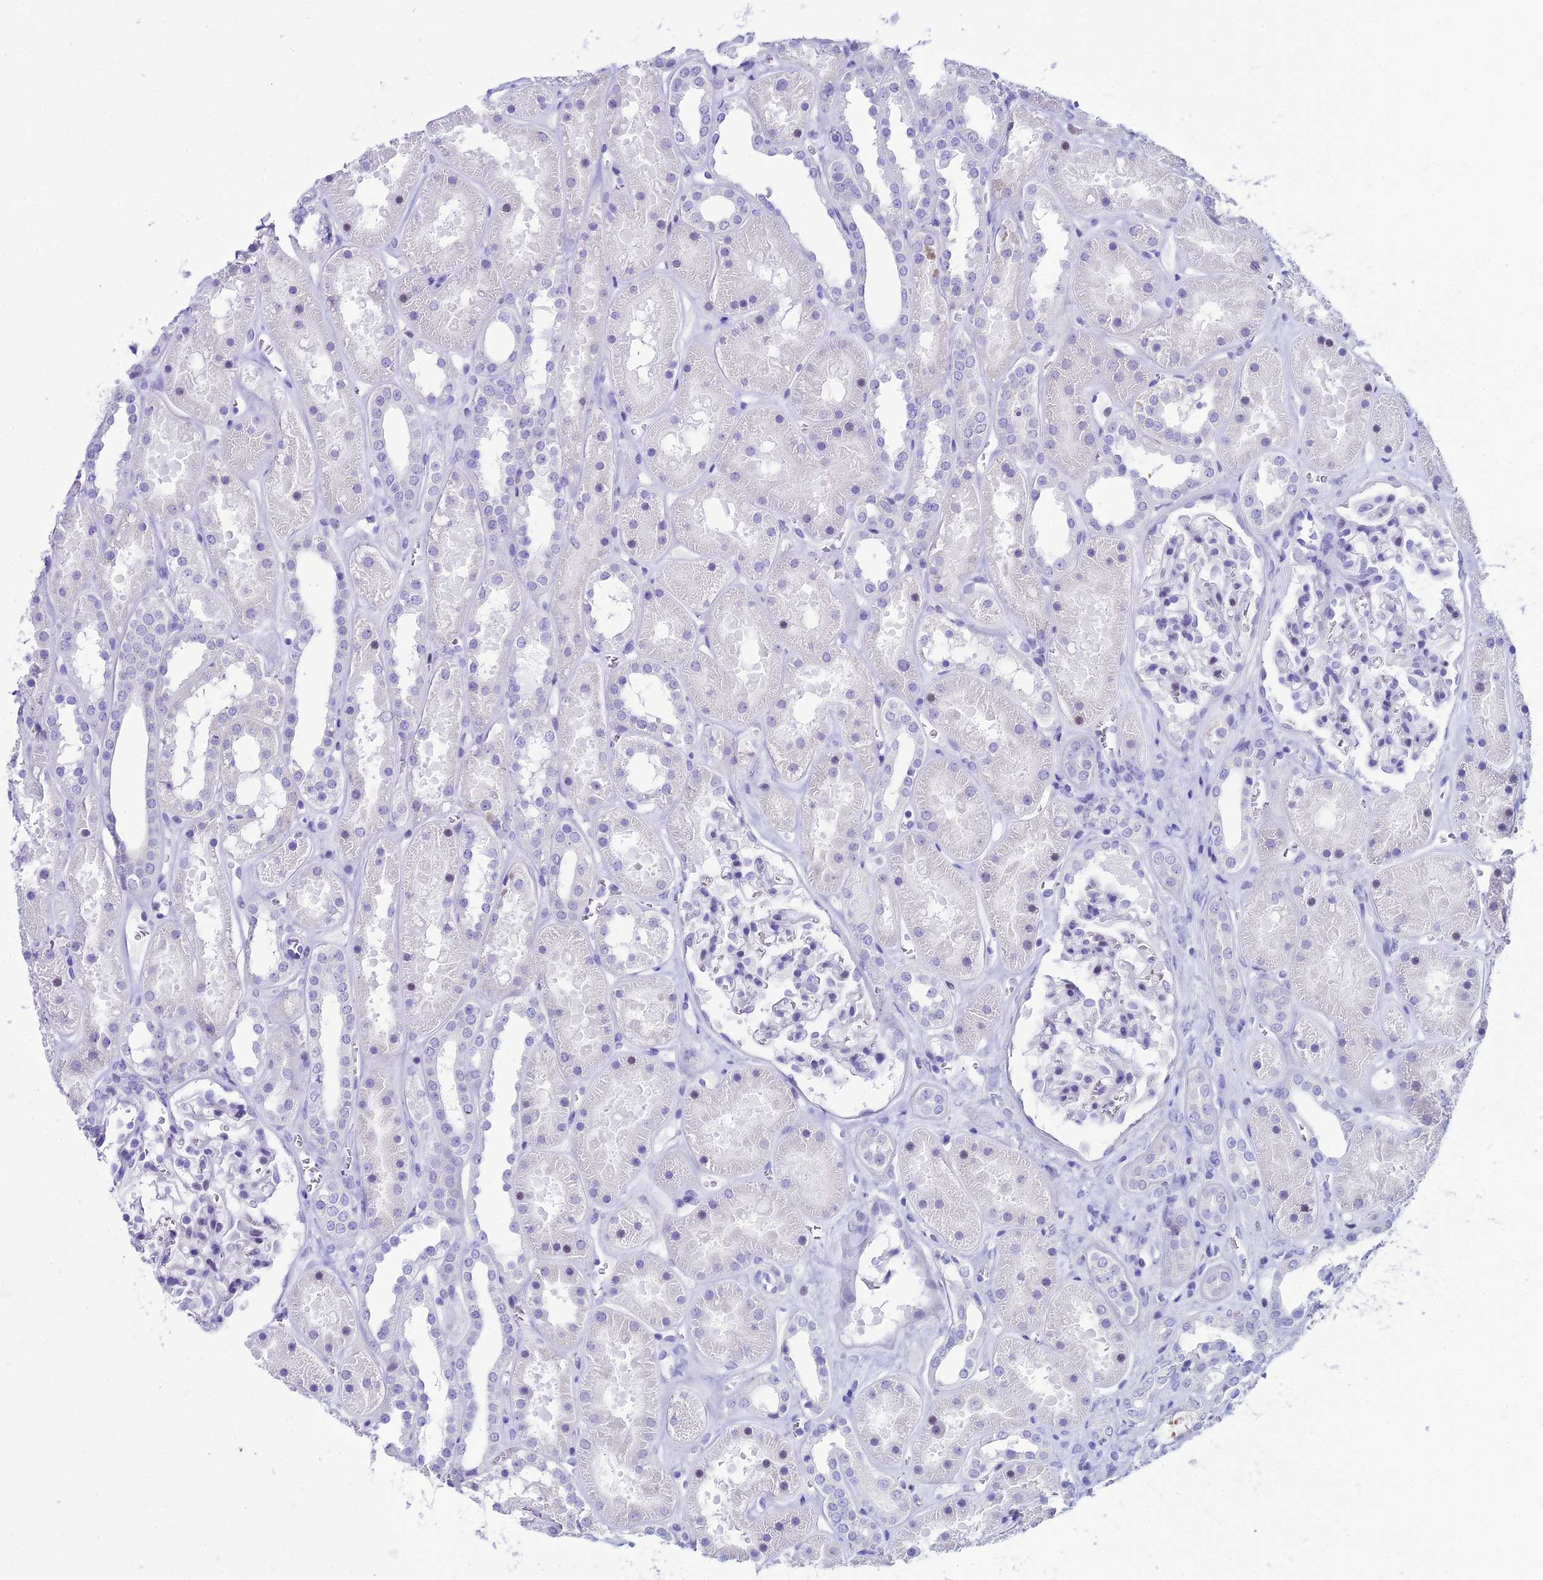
{"staining": {"intensity": "weak", "quantity": "<25%", "location": "nuclear"}, "tissue": "kidney", "cell_type": "Cells in glomeruli", "image_type": "normal", "snomed": [{"axis": "morphology", "description": "Normal tissue, NOS"}, {"axis": "topography", "description": "Kidney"}], "caption": "Cells in glomeruli show no significant protein positivity in benign kidney. The staining was performed using DAB to visualize the protein expression in brown, while the nuclei were stained in blue with hematoxylin (Magnification: 20x).", "gene": "CC2D2A", "patient": {"sex": "female", "age": 41}}